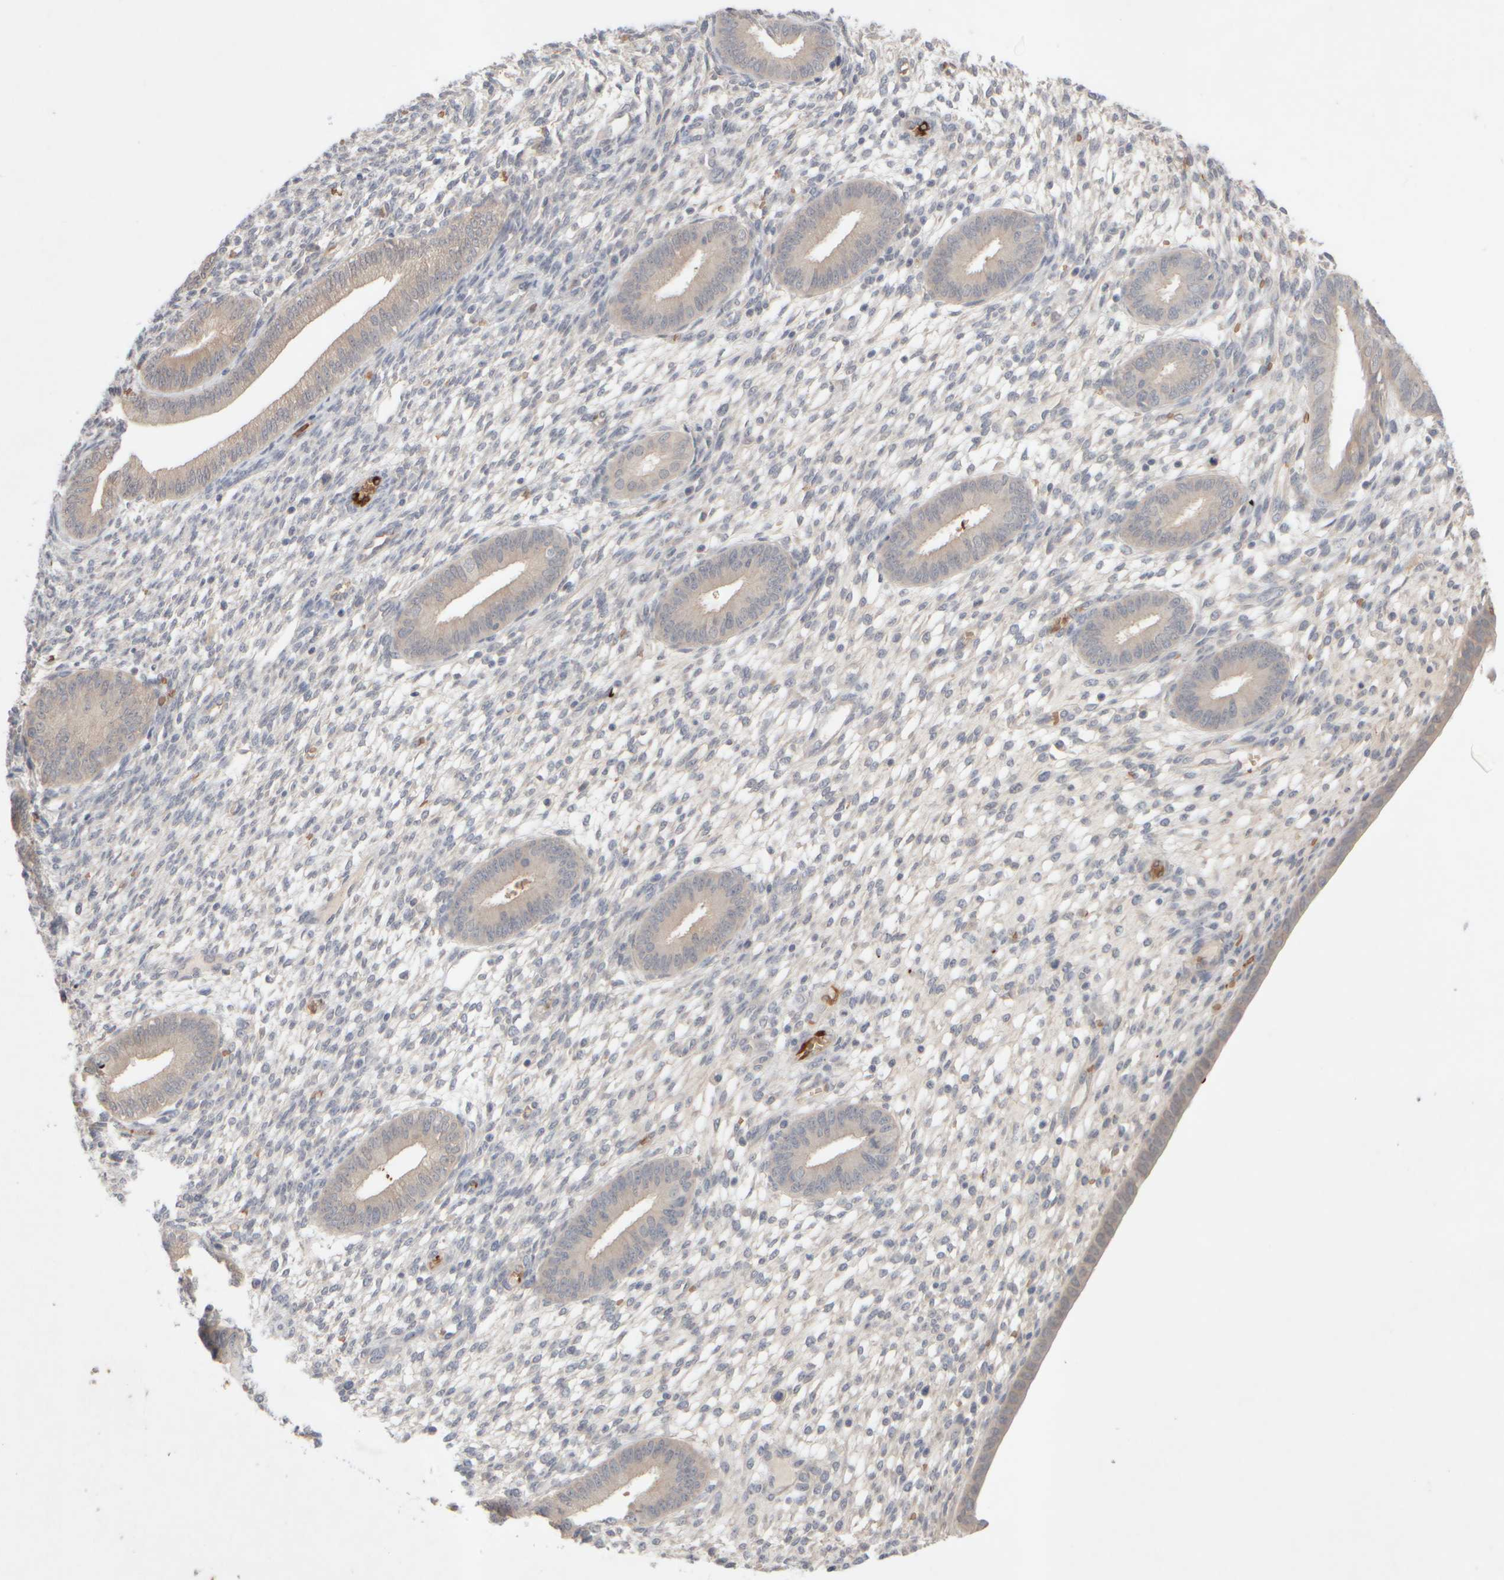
{"staining": {"intensity": "negative", "quantity": "none", "location": "none"}, "tissue": "endometrium", "cell_type": "Cells in endometrial stroma", "image_type": "normal", "snomed": [{"axis": "morphology", "description": "Normal tissue, NOS"}, {"axis": "topography", "description": "Endometrium"}], "caption": "Protein analysis of benign endometrium demonstrates no significant positivity in cells in endometrial stroma.", "gene": "MST1", "patient": {"sex": "female", "age": 46}}